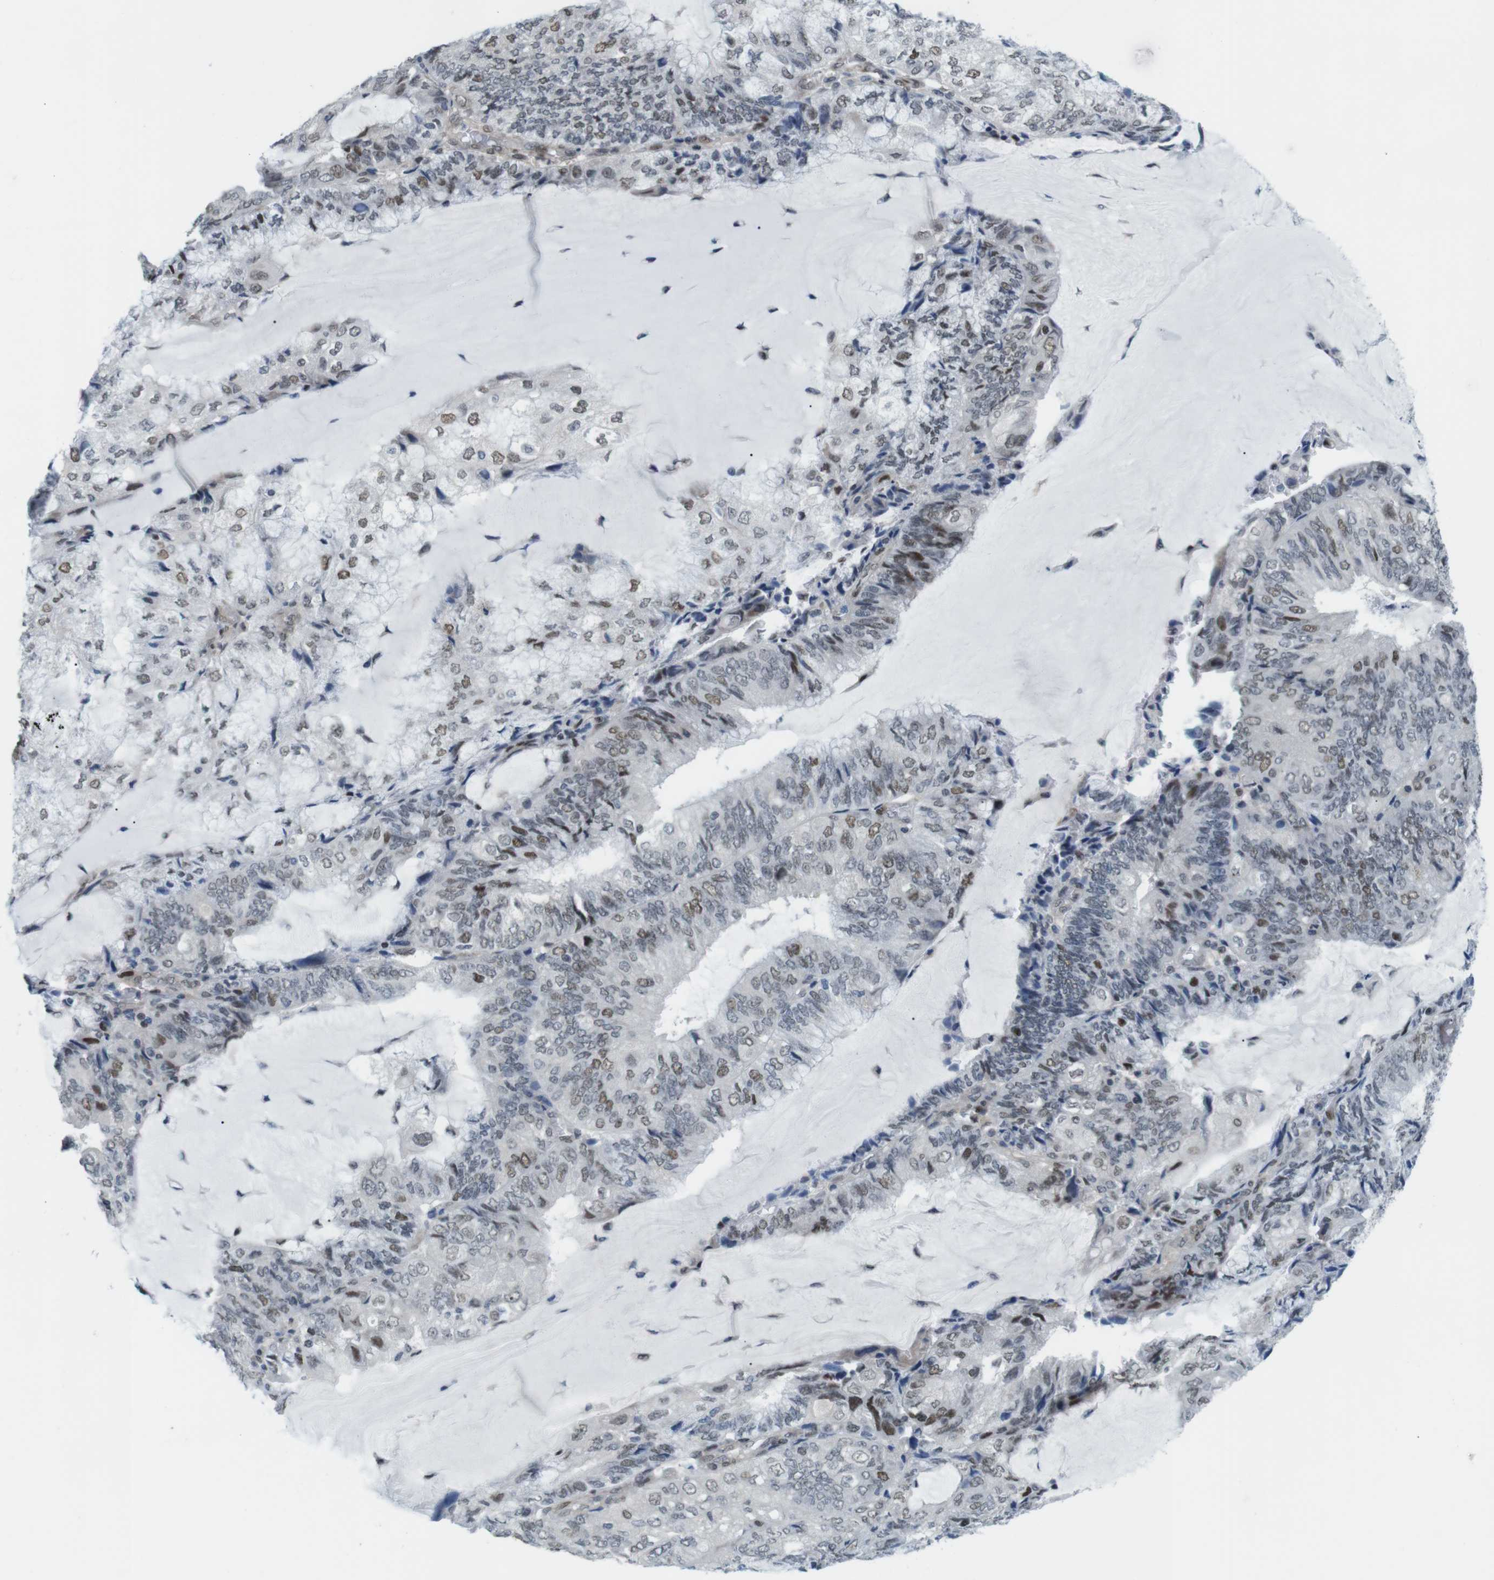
{"staining": {"intensity": "weak", "quantity": "25%-75%", "location": "nuclear"}, "tissue": "endometrial cancer", "cell_type": "Tumor cells", "image_type": "cancer", "snomed": [{"axis": "morphology", "description": "Adenocarcinoma, NOS"}, {"axis": "topography", "description": "Endometrium"}], "caption": "Approximately 25%-75% of tumor cells in endometrial adenocarcinoma display weak nuclear protein staining as visualized by brown immunohistochemical staining.", "gene": "SMCO2", "patient": {"sex": "female", "age": 81}}